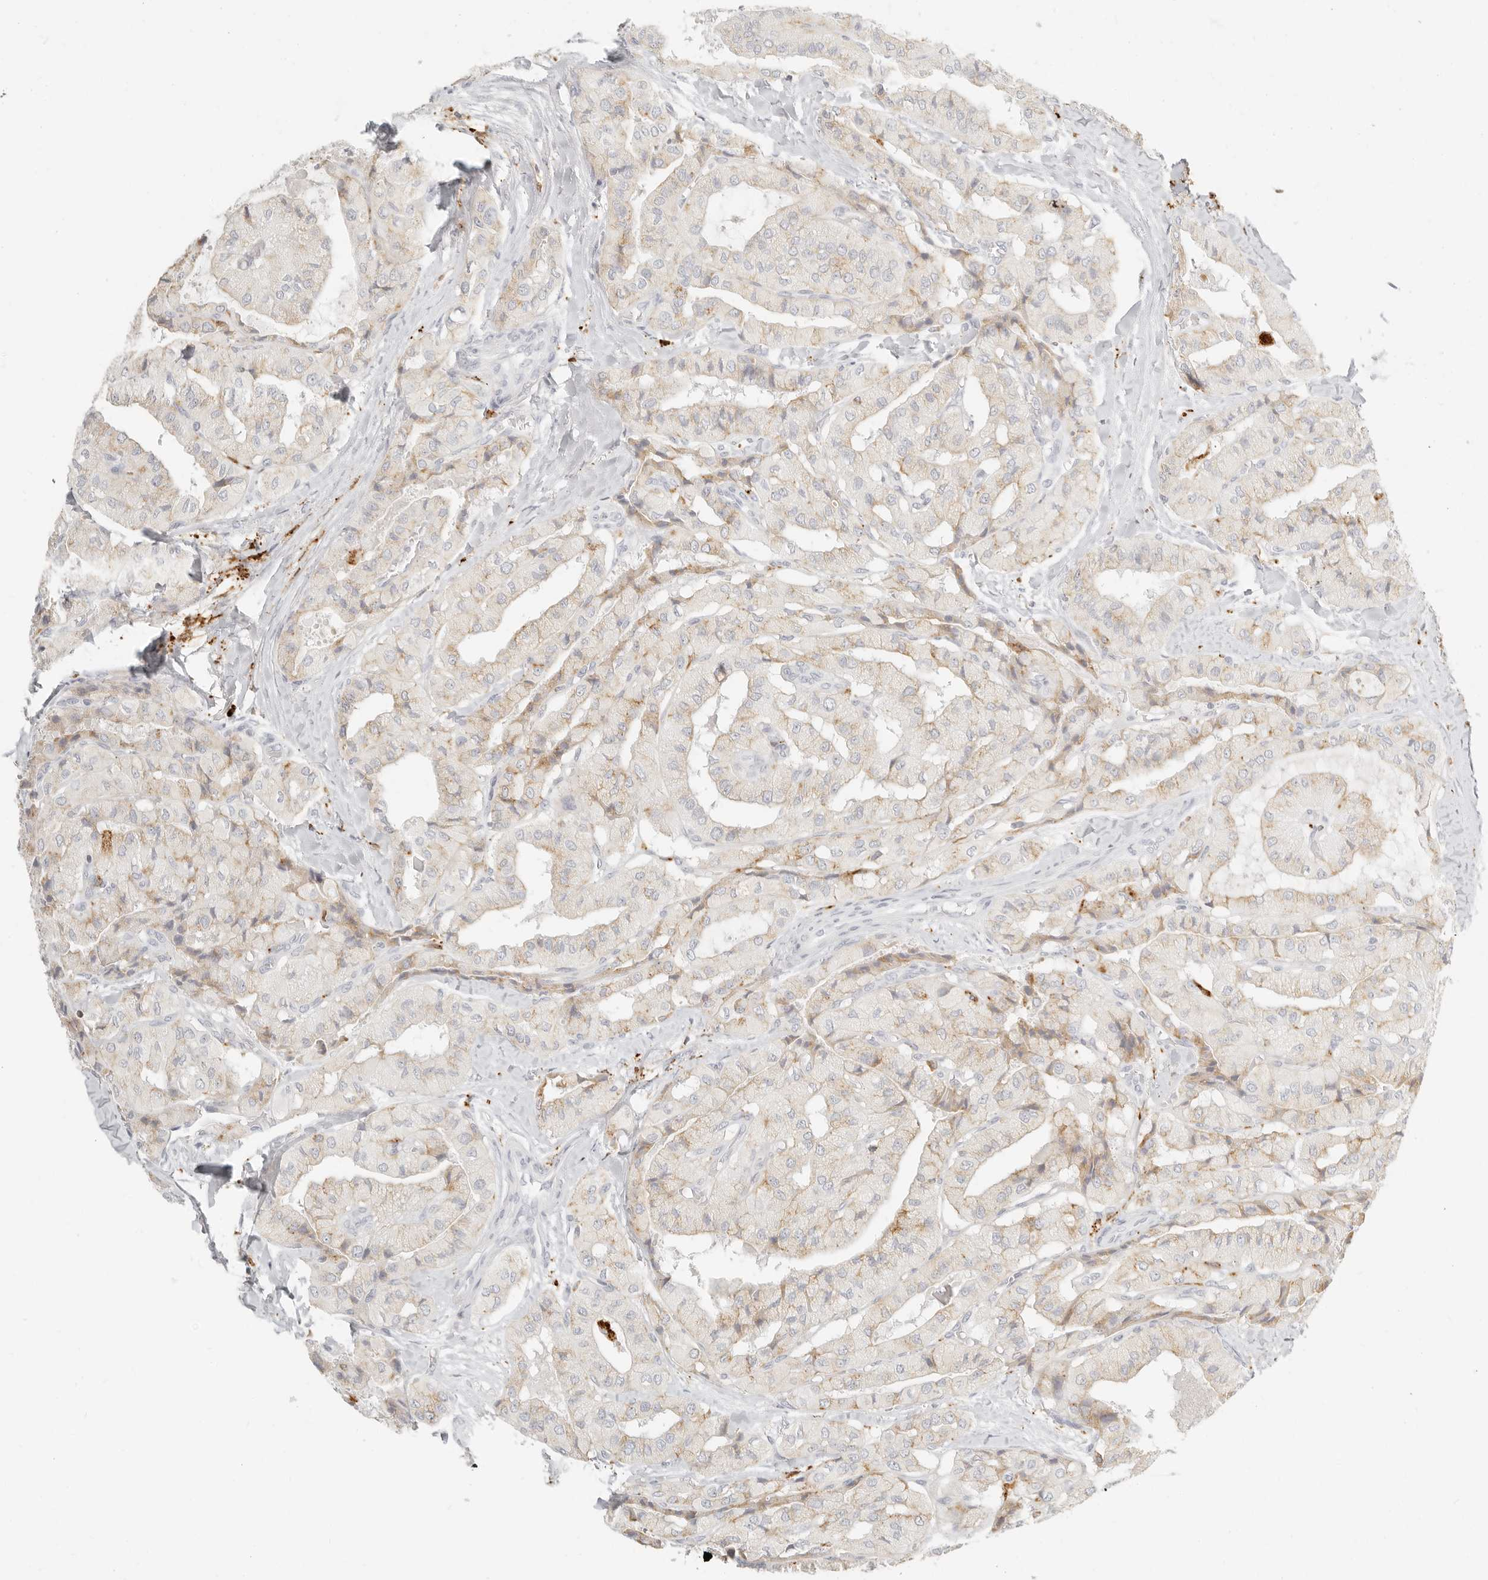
{"staining": {"intensity": "weak", "quantity": "<25%", "location": "cytoplasmic/membranous"}, "tissue": "thyroid cancer", "cell_type": "Tumor cells", "image_type": "cancer", "snomed": [{"axis": "morphology", "description": "Papillary adenocarcinoma, NOS"}, {"axis": "topography", "description": "Thyroid gland"}], "caption": "A high-resolution micrograph shows immunohistochemistry (IHC) staining of thyroid cancer (papillary adenocarcinoma), which shows no significant expression in tumor cells.", "gene": "RNASET2", "patient": {"sex": "female", "age": 59}}